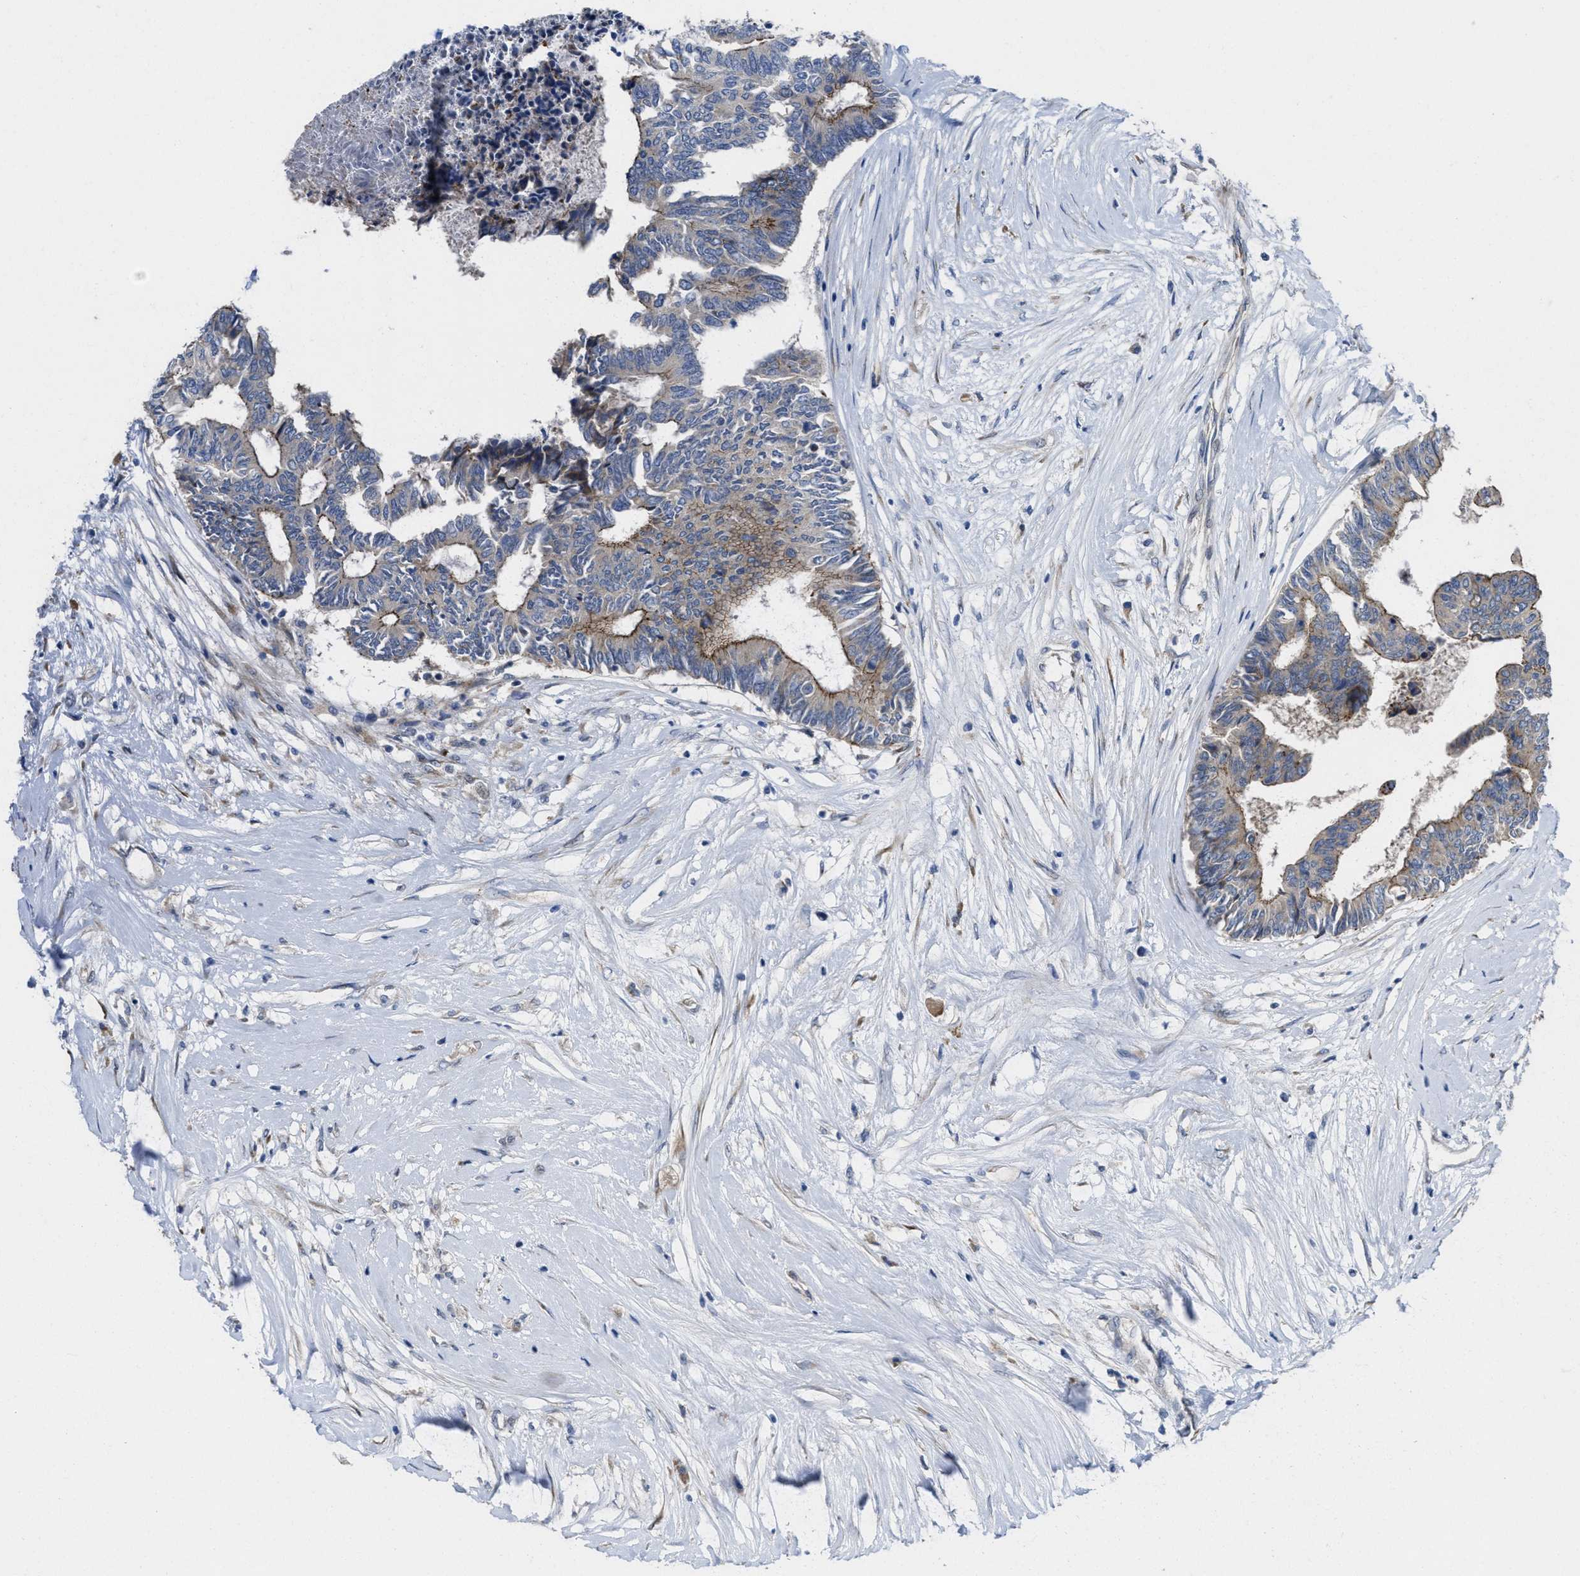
{"staining": {"intensity": "weak", "quantity": "25%-75%", "location": "cytoplasmic/membranous"}, "tissue": "colorectal cancer", "cell_type": "Tumor cells", "image_type": "cancer", "snomed": [{"axis": "morphology", "description": "Adenocarcinoma, NOS"}, {"axis": "topography", "description": "Rectum"}], "caption": "Tumor cells show weak cytoplasmic/membranous staining in about 25%-75% of cells in colorectal cancer (adenocarcinoma). Immunohistochemistry (ihc) stains the protein of interest in brown and the nuclei are stained blue.", "gene": "CDPF1", "patient": {"sex": "male", "age": 63}}